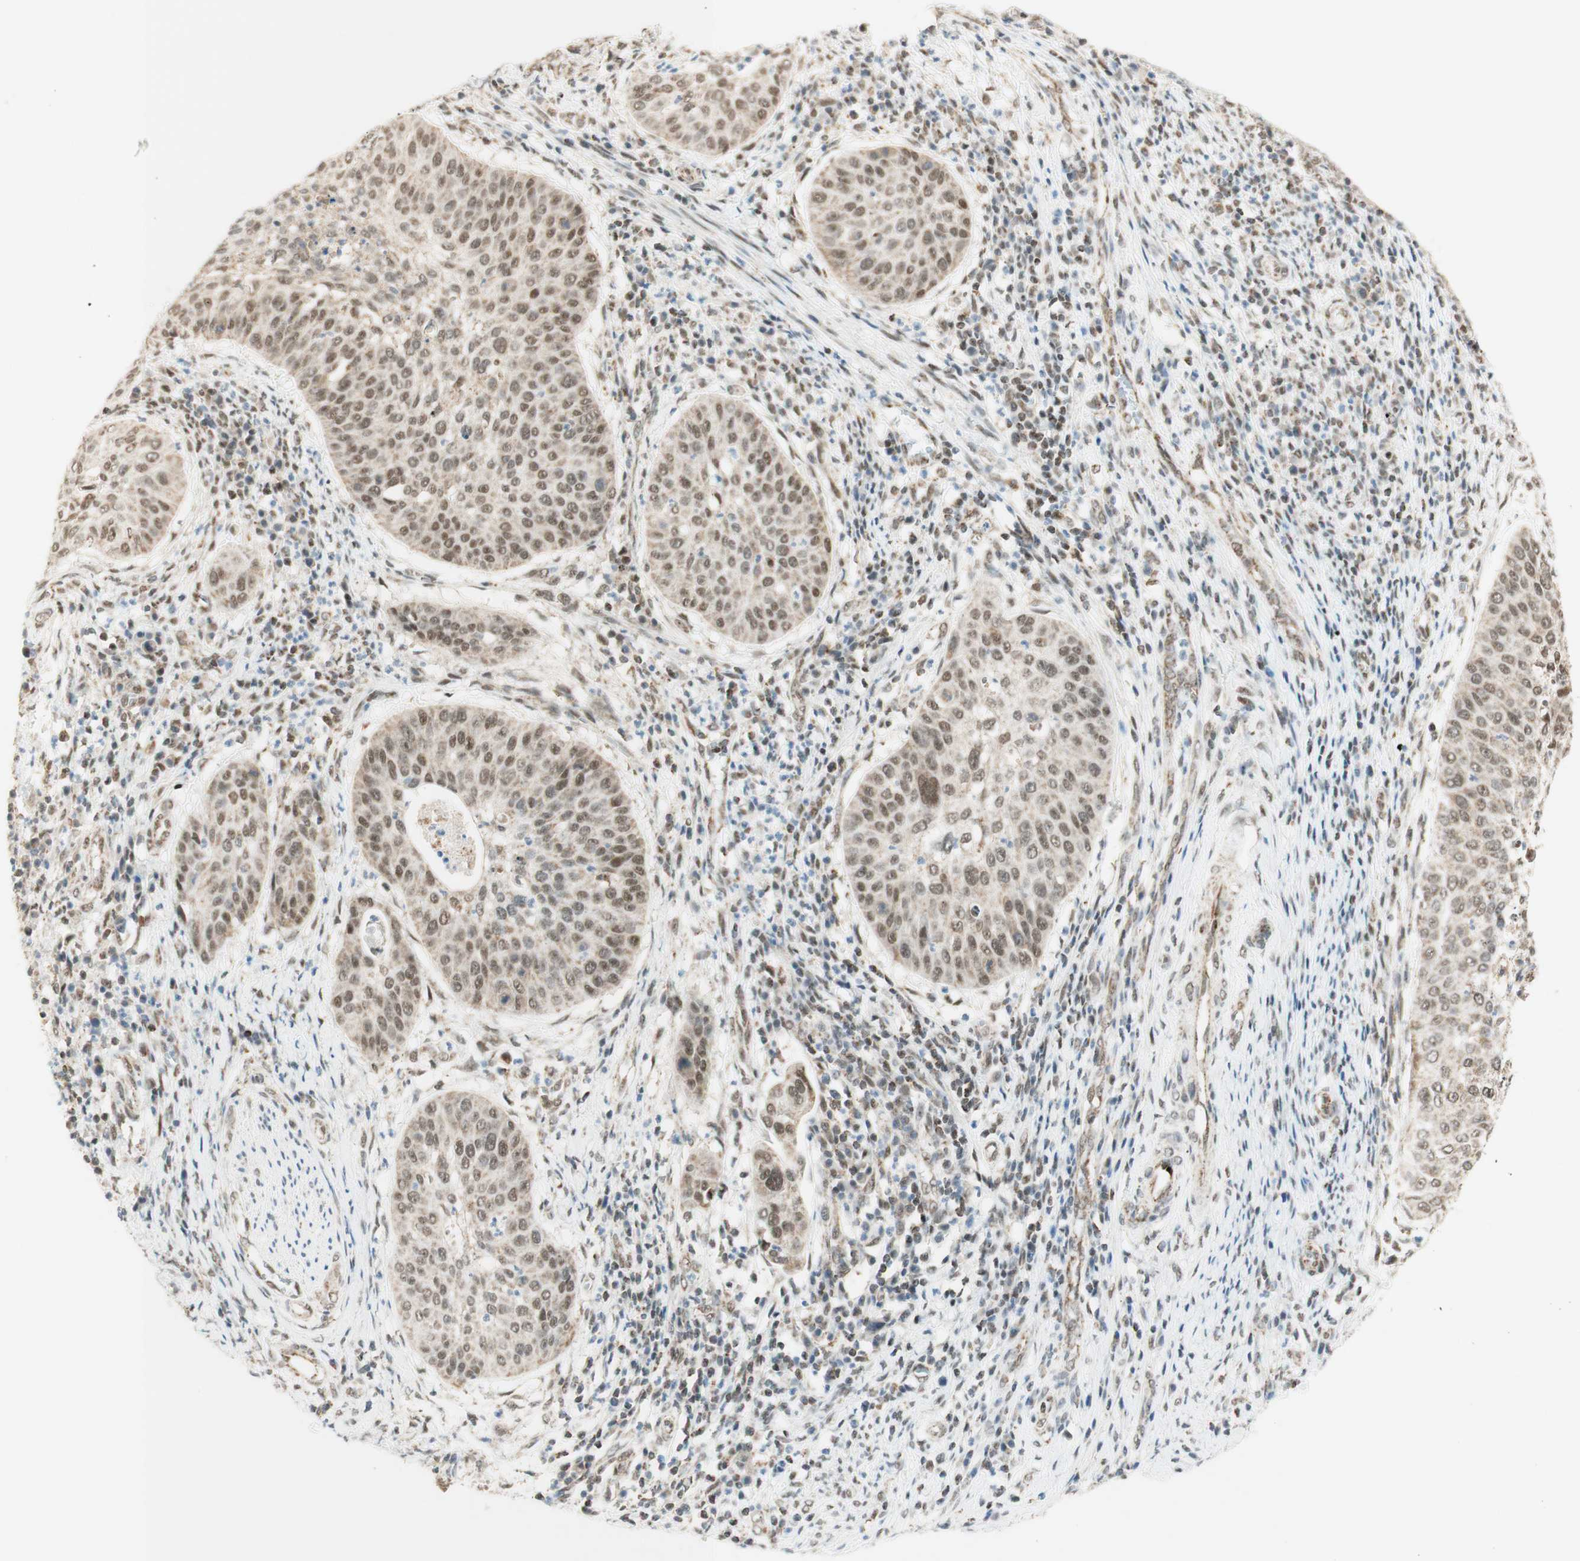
{"staining": {"intensity": "weak", "quantity": ">75%", "location": "nuclear"}, "tissue": "cervical cancer", "cell_type": "Tumor cells", "image_type": "cancer", "snomed": [{"axis": "morphology", "description": "Normal tissue, NOS"}, {"axis": "morphology", "description": "Squamous cell carcinoma, NOS"}, {"axis": "topography", "description": "Cervix"}], "caption": "Cervical cancer (squamous cell carcinoma) stained for a protein displays weak nuclear positivity in tumor cells.", "gene": "ZNF782", "patient": {"sex": "female", "age": 39}}